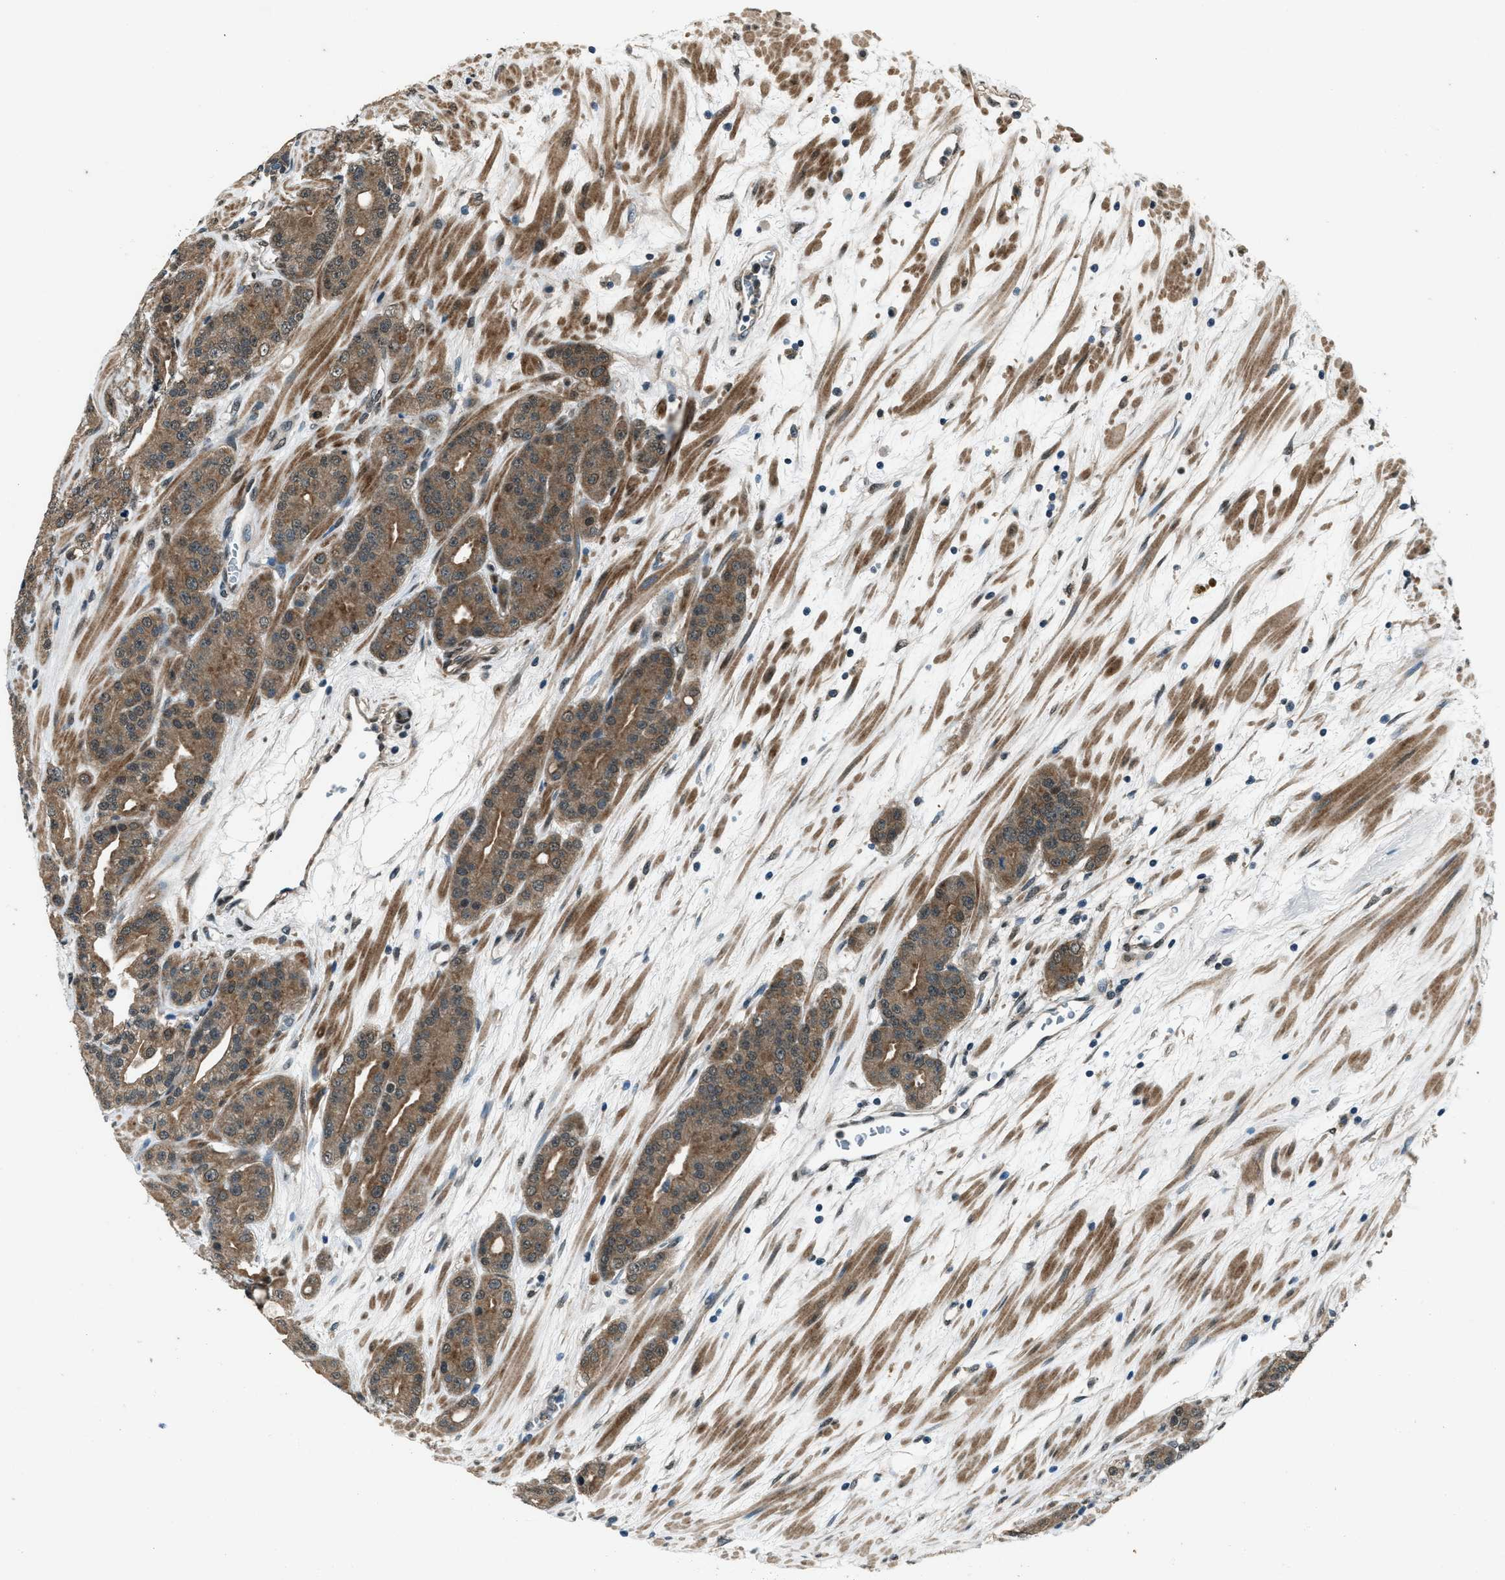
{"staining": {"intensity": "moderate", "quantity": ">75%", "location": "cytoplasmic/membranous"}, "tissue": "prostate cancer", "cell_type": "Tumor cells", "image_type": "cancer", "snomed": [{"axis": "morphology", "description": "Adenocarcinoma, High grade"}, {"axis": "topography", "description": "Prostate"}], "caption": "Prostate cancer (adenocarcinoma (high-grade)) stained with a protein marker displays moderate staining in tumor cells.", "gene": "SVIL", "patient": {"sex": "male", "age": 71}}